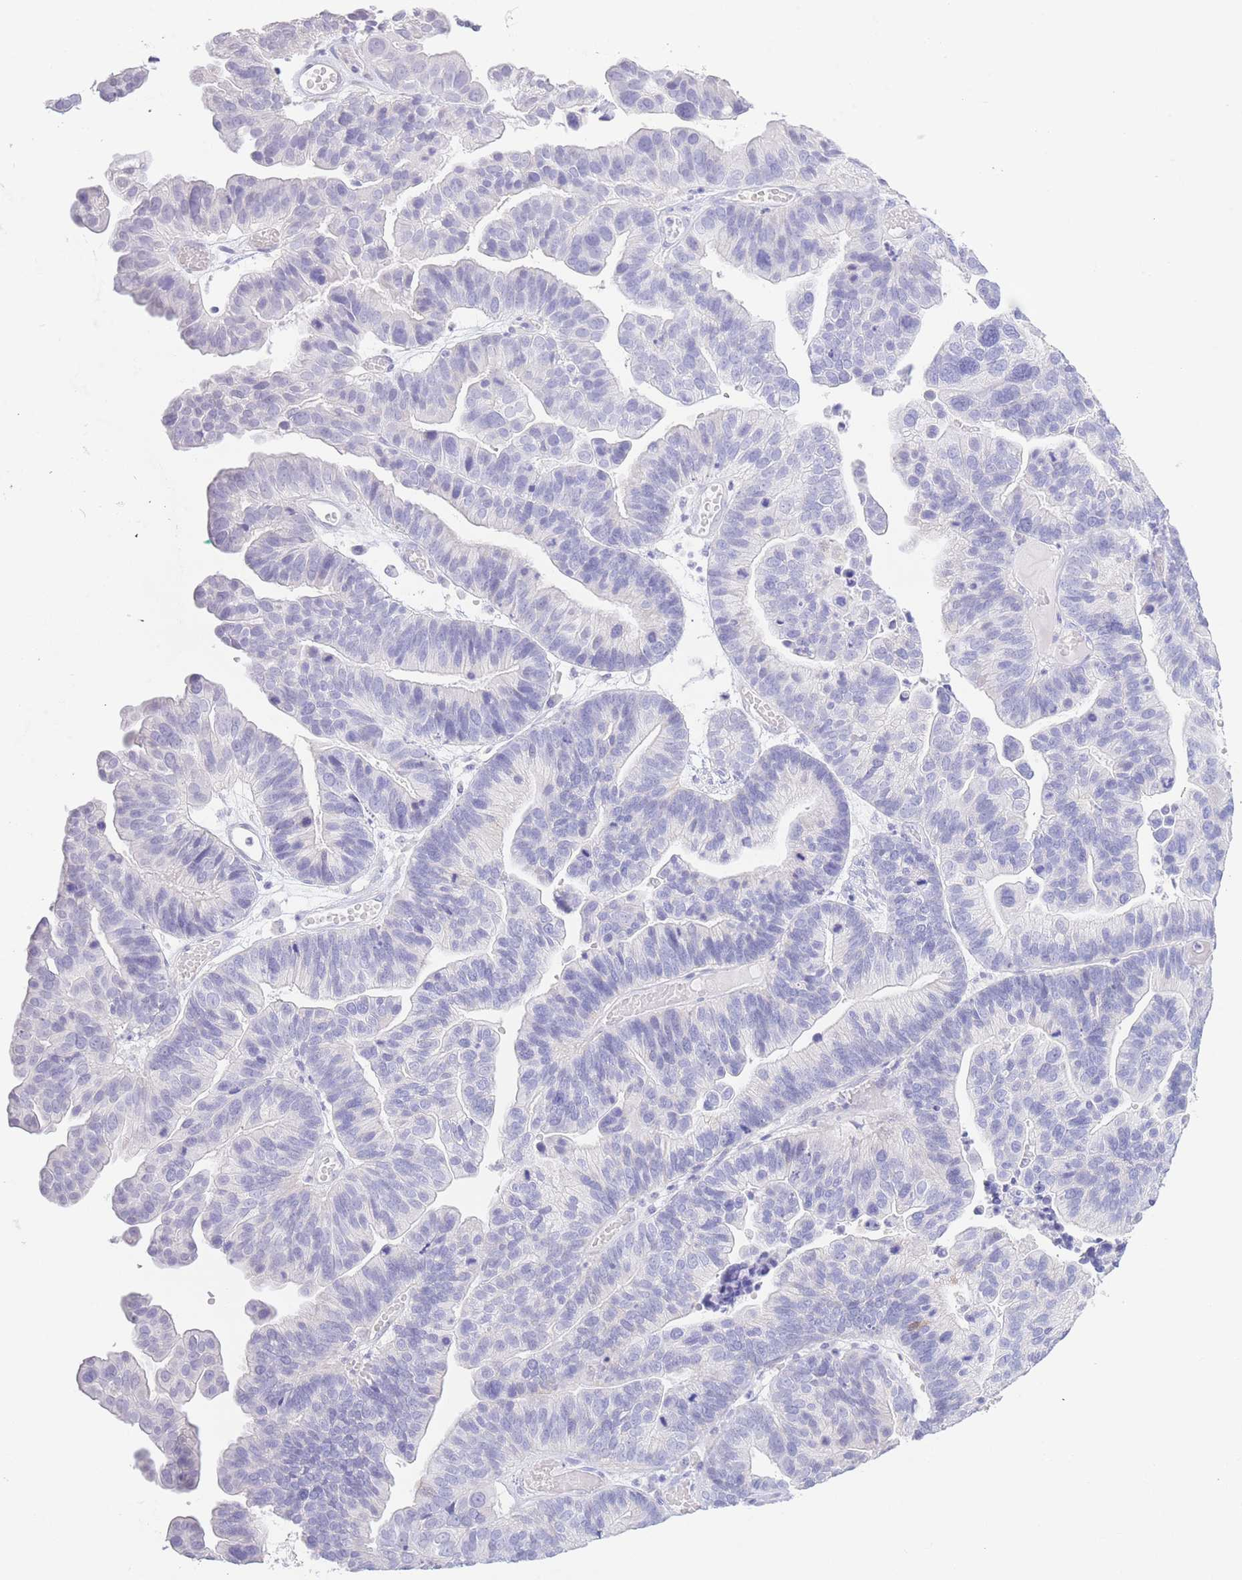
{"staining": {"intensity": "negative", "quantity": "none", "location": "none"}, "tissue": "ovarian cancer", "cell_type": "Tumor cells", "image_type": "cancer", "snomed": [{"axis": "morphology", "description": "Cystadenocarcinoma, serous, NOS"}, {"axis": "topography", "description": "Ovary"}], "caption": "IHC image of neoplastic tissue: serous cystadenocarcinoma (ovarian) stained with DAB reveals no significant protein expression in tumor cells.", "gene": "PKLR", "patient": {"sex": "female", "age": 56}}